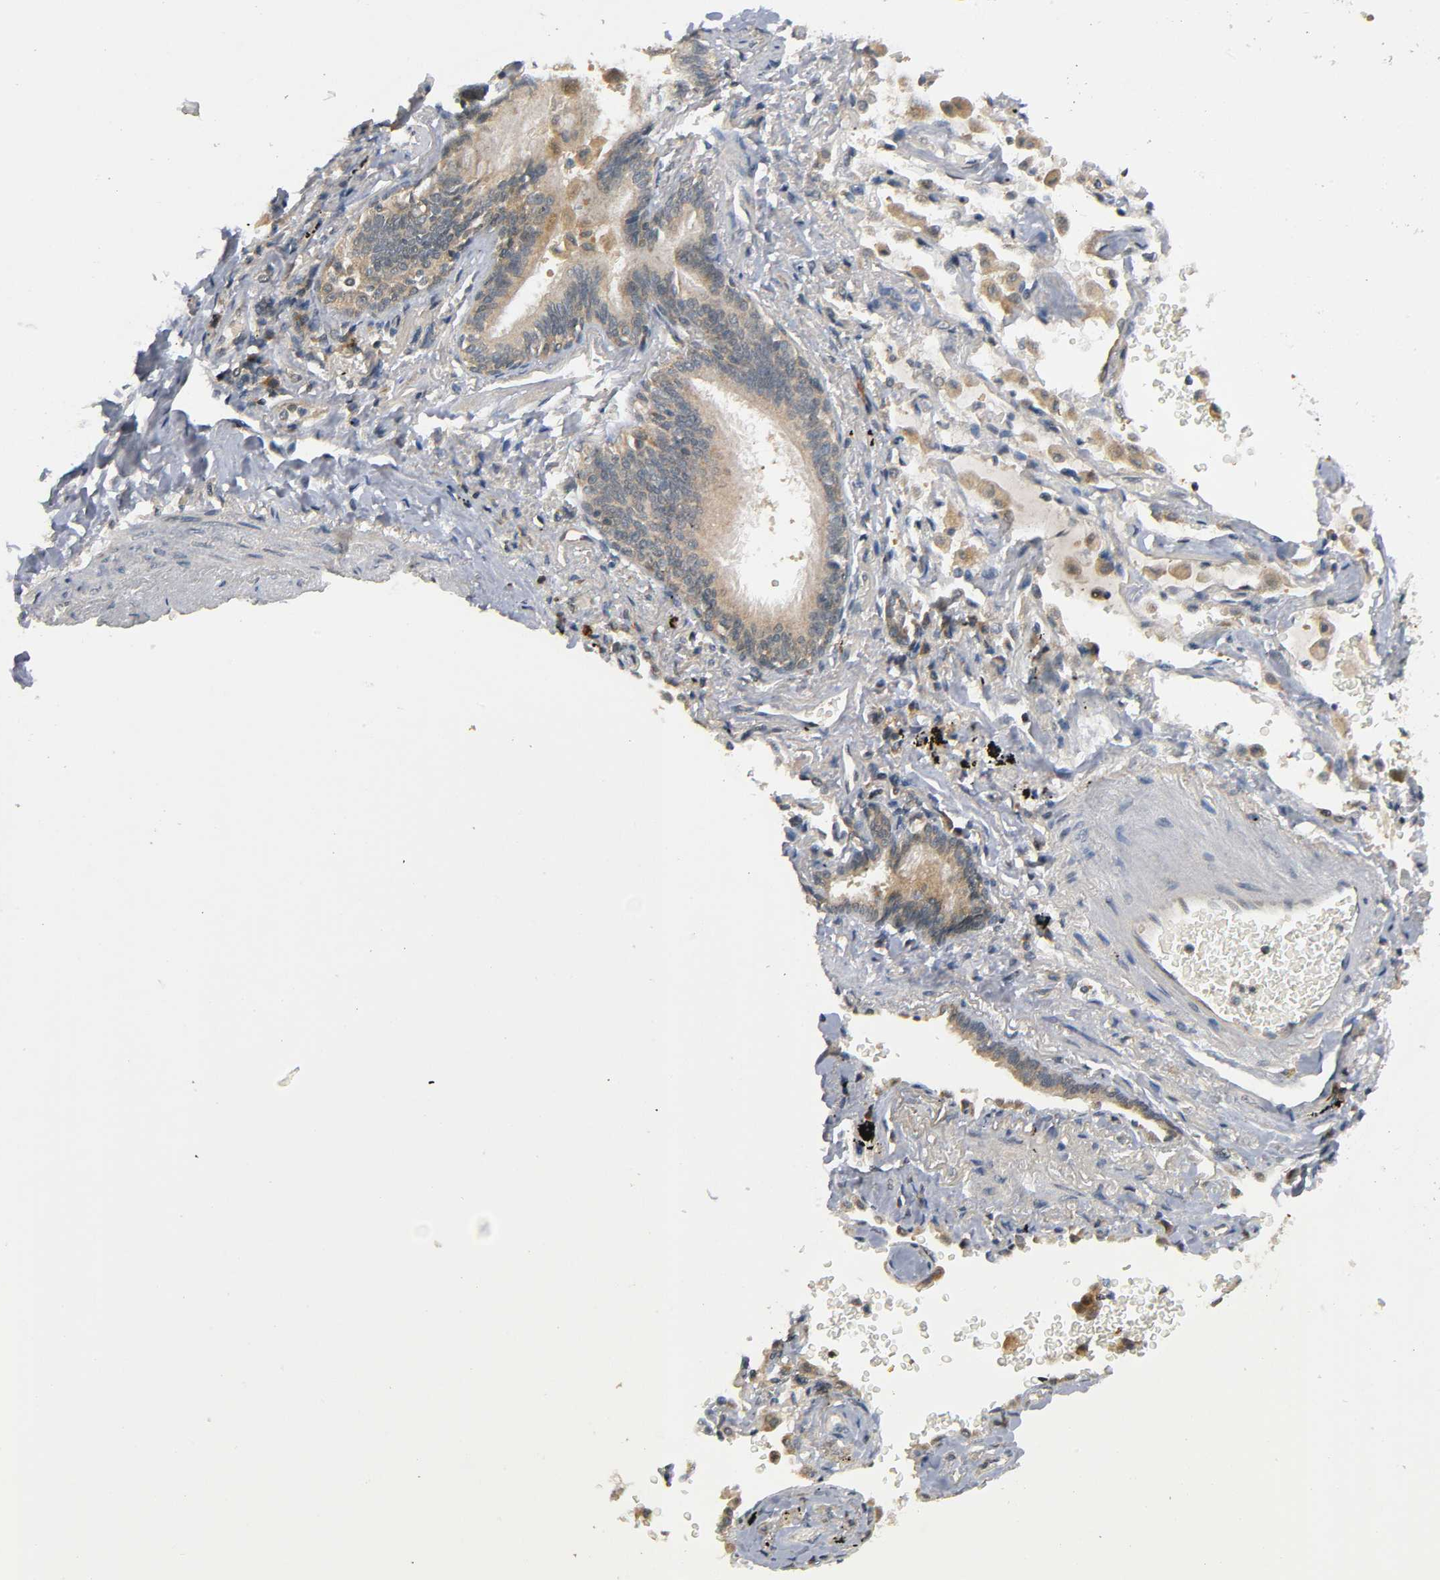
{"staining": {"intensity": "moderate", "quantity": ">75%", "location": "cytoplasmic/membranous"}, "tissue": "lung cancer", "cell_type": "Tumor cells", "image_type": "cancer", "snomed": [{"axis": "morphology", "description": "Adenocarcinoma, NOS"}, {"axis": "topography", "description": "Lung"}], "caption": "Lung adenocarcinoma was stained to show a protein in brown. There is medium levels of moderate cytoplasmic/membranous positivity in approximately >75% of tumor cells. The protein is shown in brown color, while the nuclei are stained blue.", "gene": "MAPK8", "patient": {"sex": "female", "age": 64}}